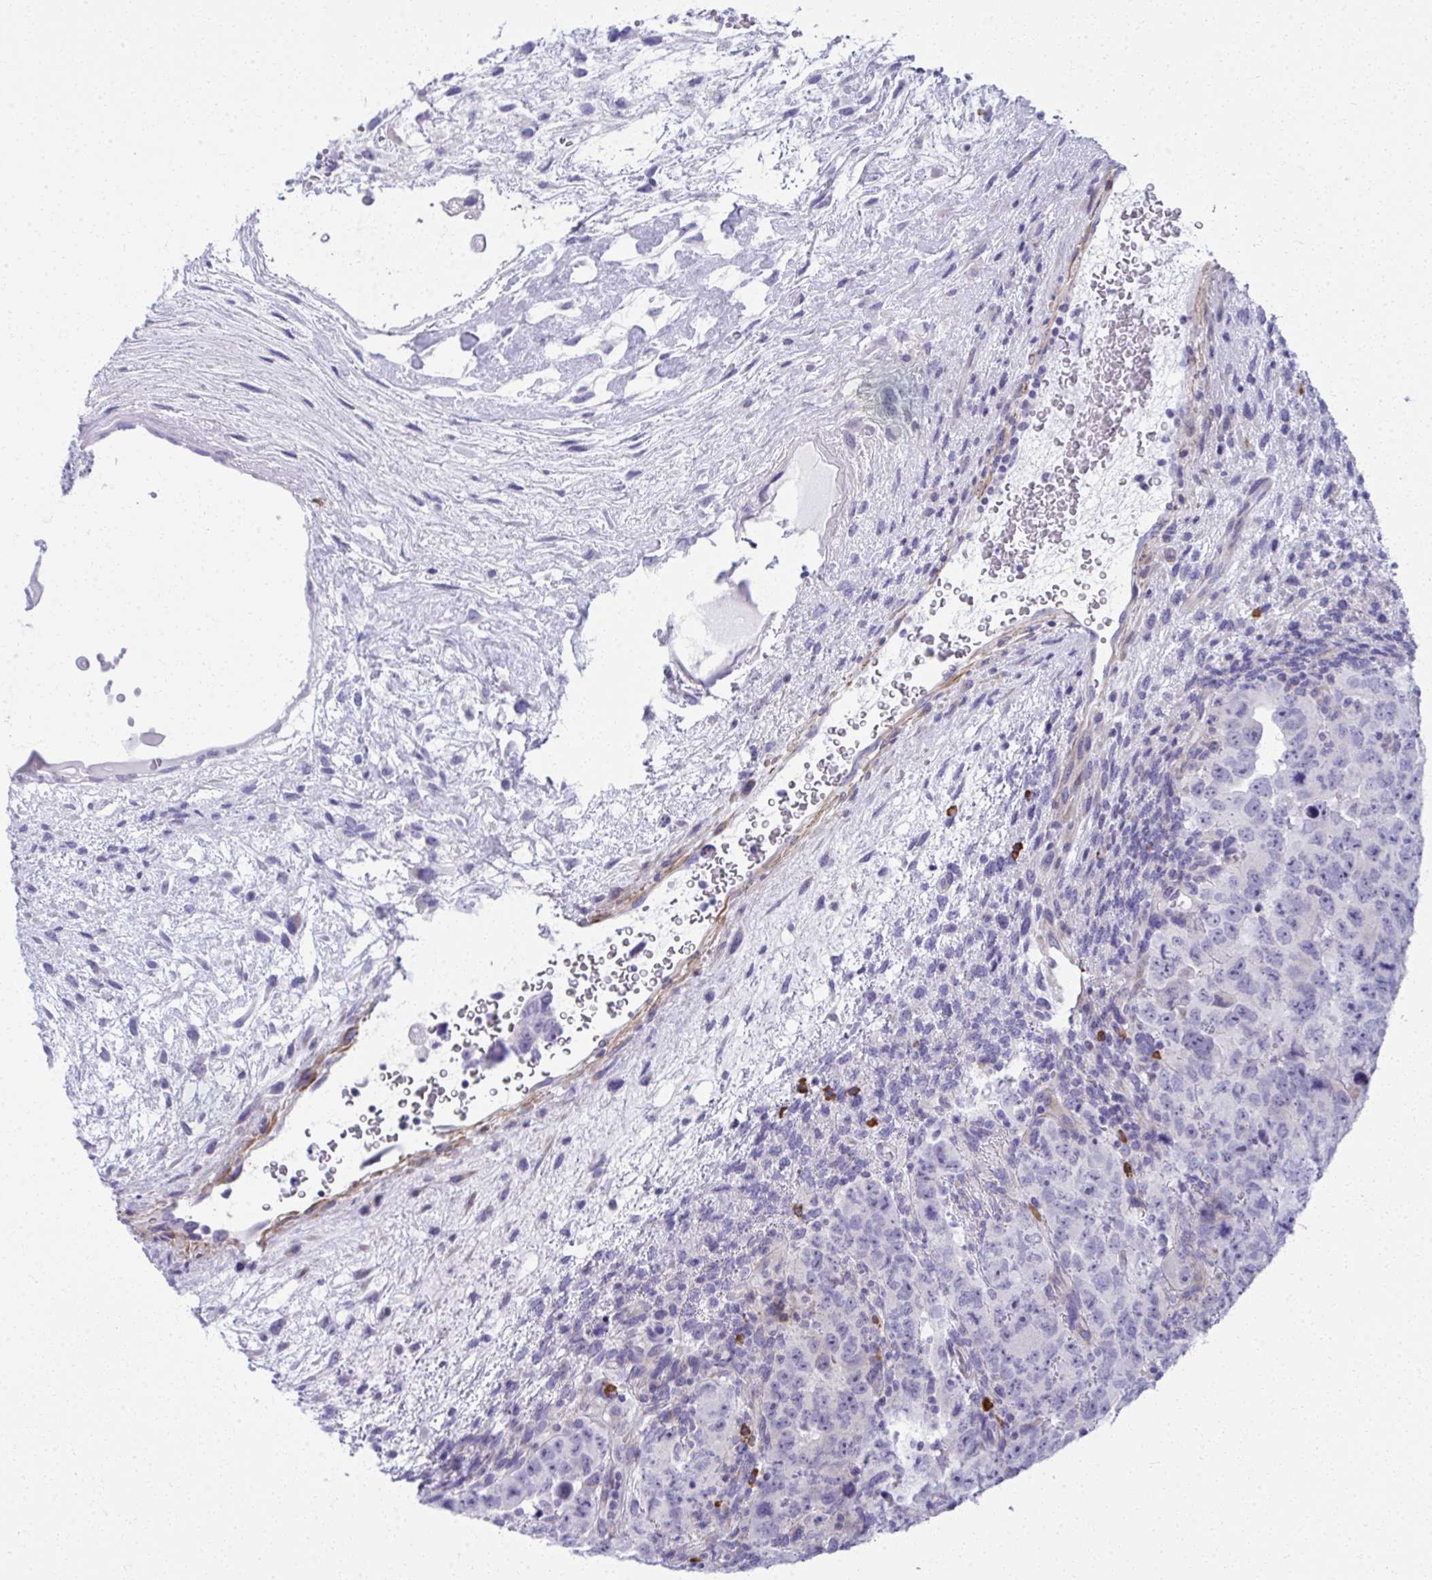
{"staining": {"intensity": "negative", "quantity": "none", "location": "none"}, "tissue": "testis cancer", "cell_type": "Tumor cells", "image_type": "cancer", "snomed": [{"axis": "morphology", "description": "Carcinoma, Embryonal, NOS"}, {"axis": "topography", "description": "Testis"}], "caption": "Tumor cells are negative for protein expression in human testis cancer.", "gene": "PUS7L", "patient": {"sex": "male", "age": 24}}